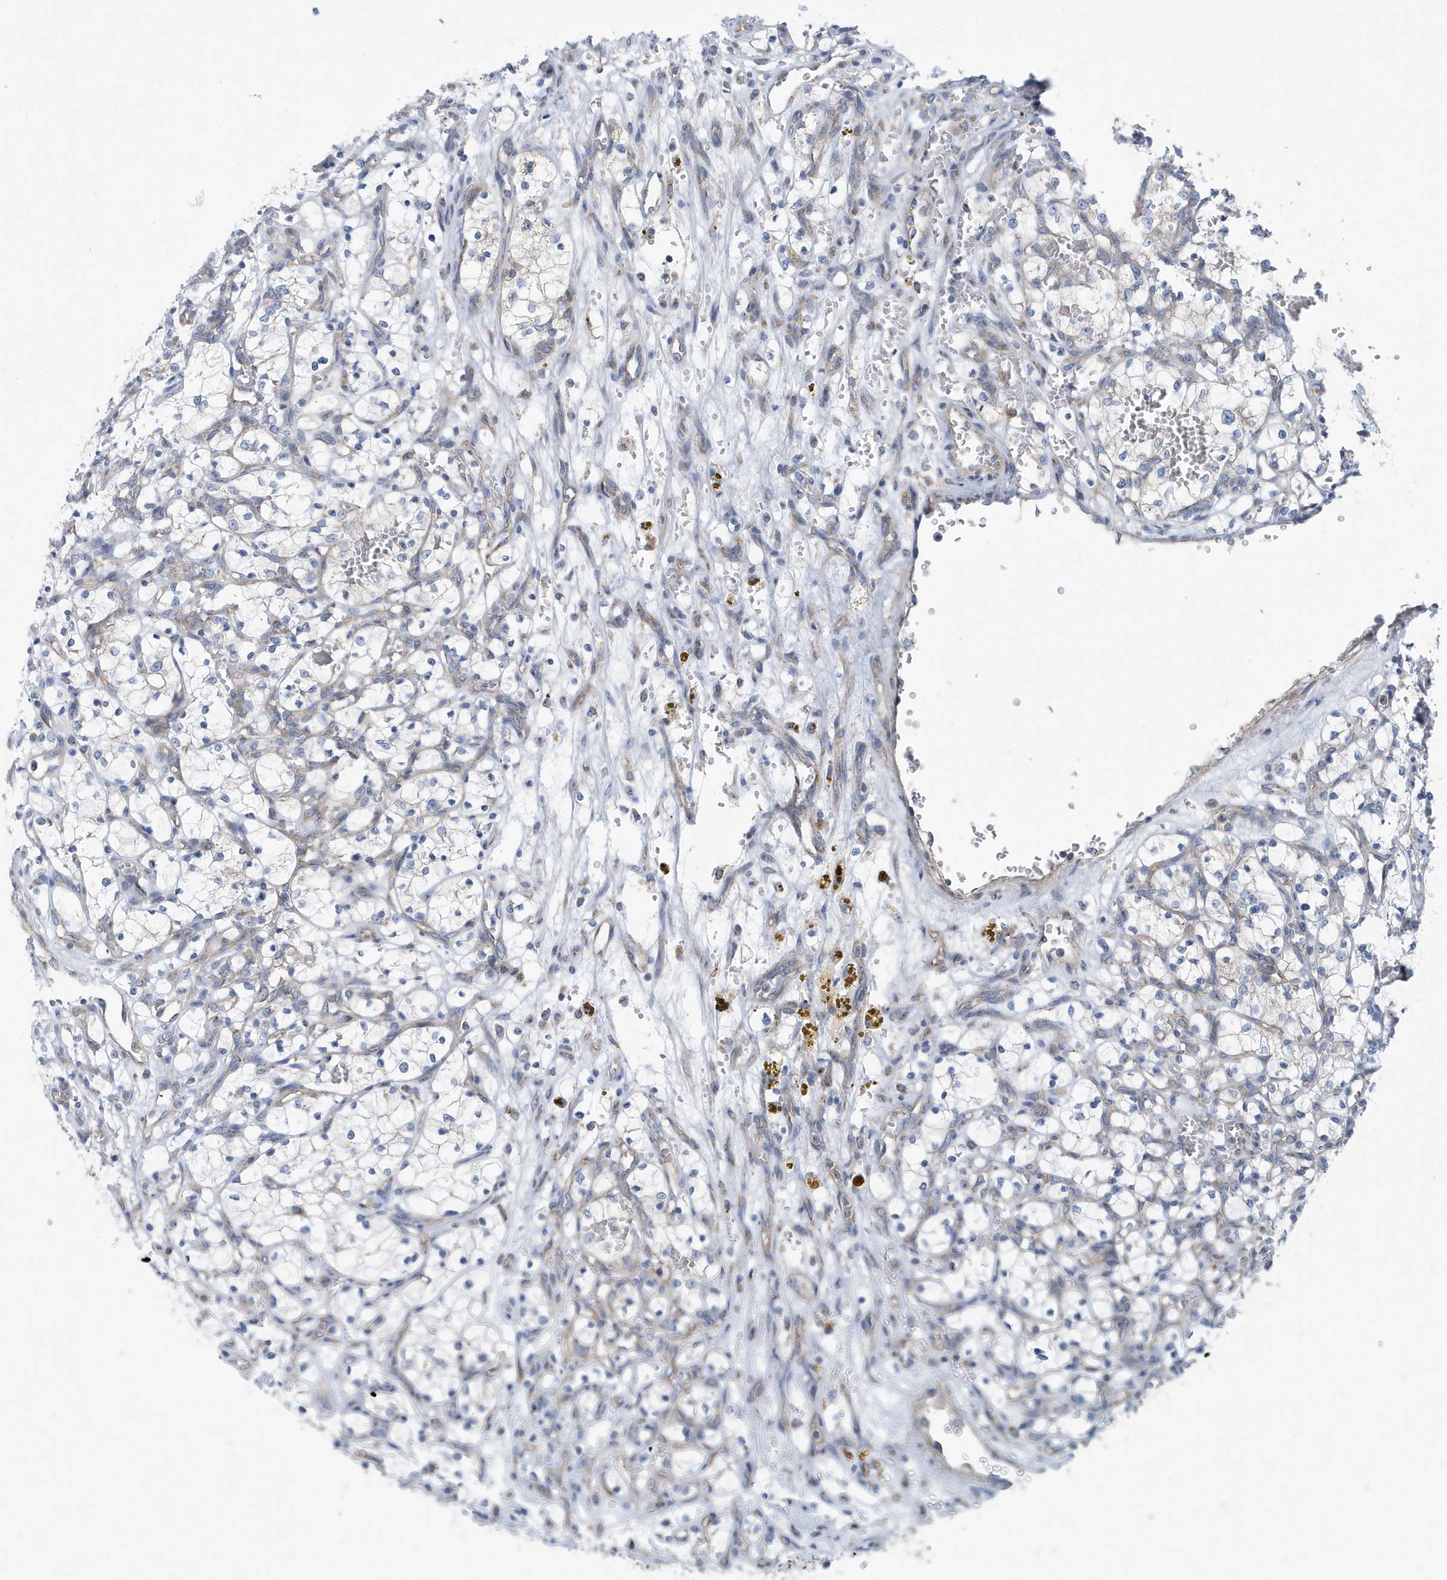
{"staining": {"intensity": "negative", "quantity": "none", "location": "none"}, "tissue": "renal cancer", "cell_type": "Tumor cells", "image_type": "cancer", "snomed": [{"axis": "morphology", "description": "Adenocarcinoma, NOS"}, {"axis": "topography", "description": "Kidney"}], "caption": "High magnification brightfield microscopy of renal cancer (adenocarcinoma) stained with DAB (3,3'-diaminobenzidine) (brown) and counterstained with hematoxylin (blue): tumor cells show no significant staining.", "gene": "PPM1M", "patient": {"sex": "female", "age": 69}}